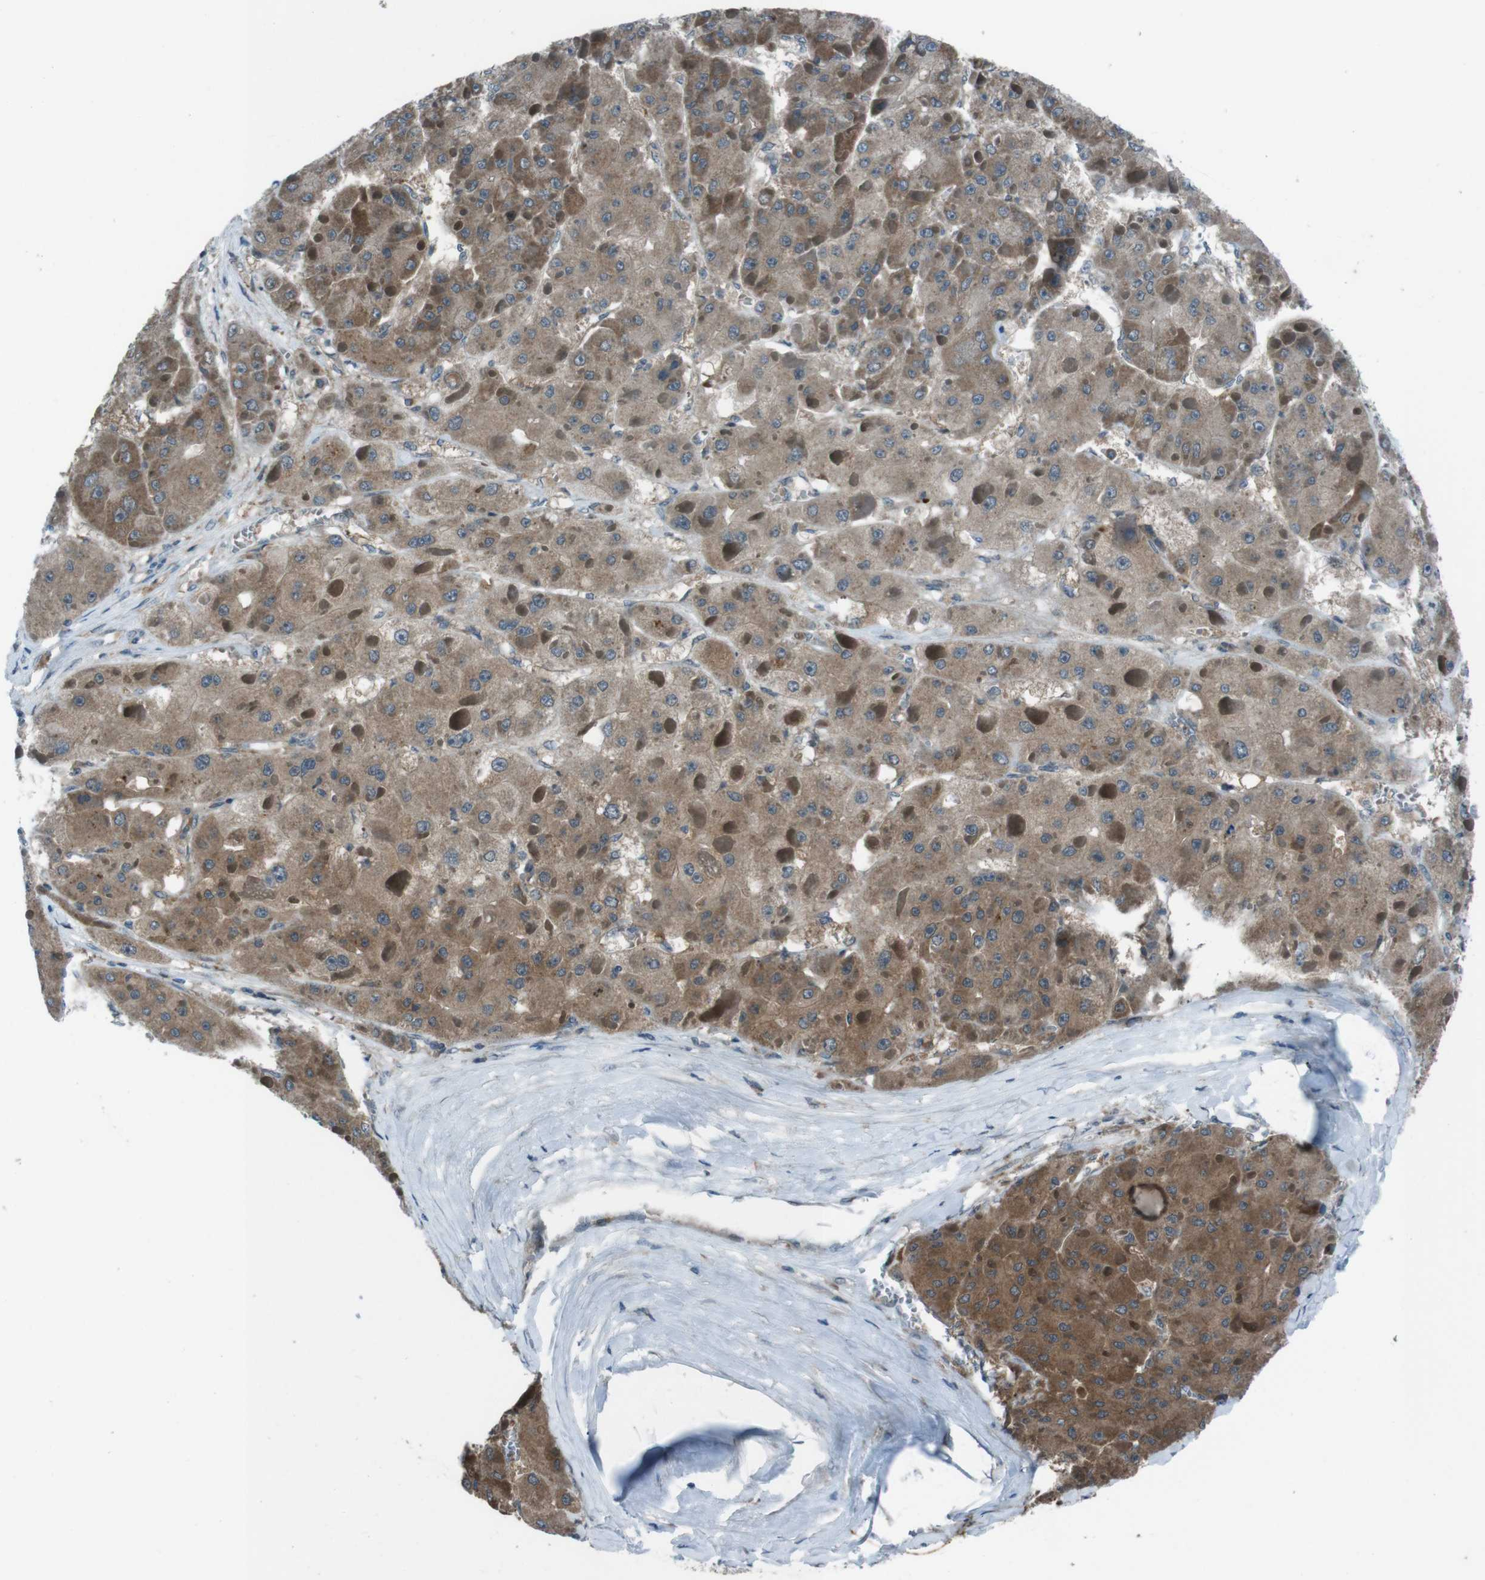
{"staining": {"intensity": "moderate", "quantity": ">75%", "location": "cytoplasmic/membranous"}, "tissue": "liver cancer", "cell_type": "Tumor cells", "image_type": "cancer", "snomed": [{"axis": "morphology", "description": "Carcinoma, Hepatocellular, NOS"}, {"axis": "topography", "description": "Liver"}], "caption": "Hepatocellular carcinoma (liver) stained for a protein demonstrates moderate cytoplasmic/membranous positivity in tumor cells. (DAB IHC, brown staining for protein, blue staining for nuclei).", "gene": "SLC27A4", "patient": {"sex": "female", "age": 73}}